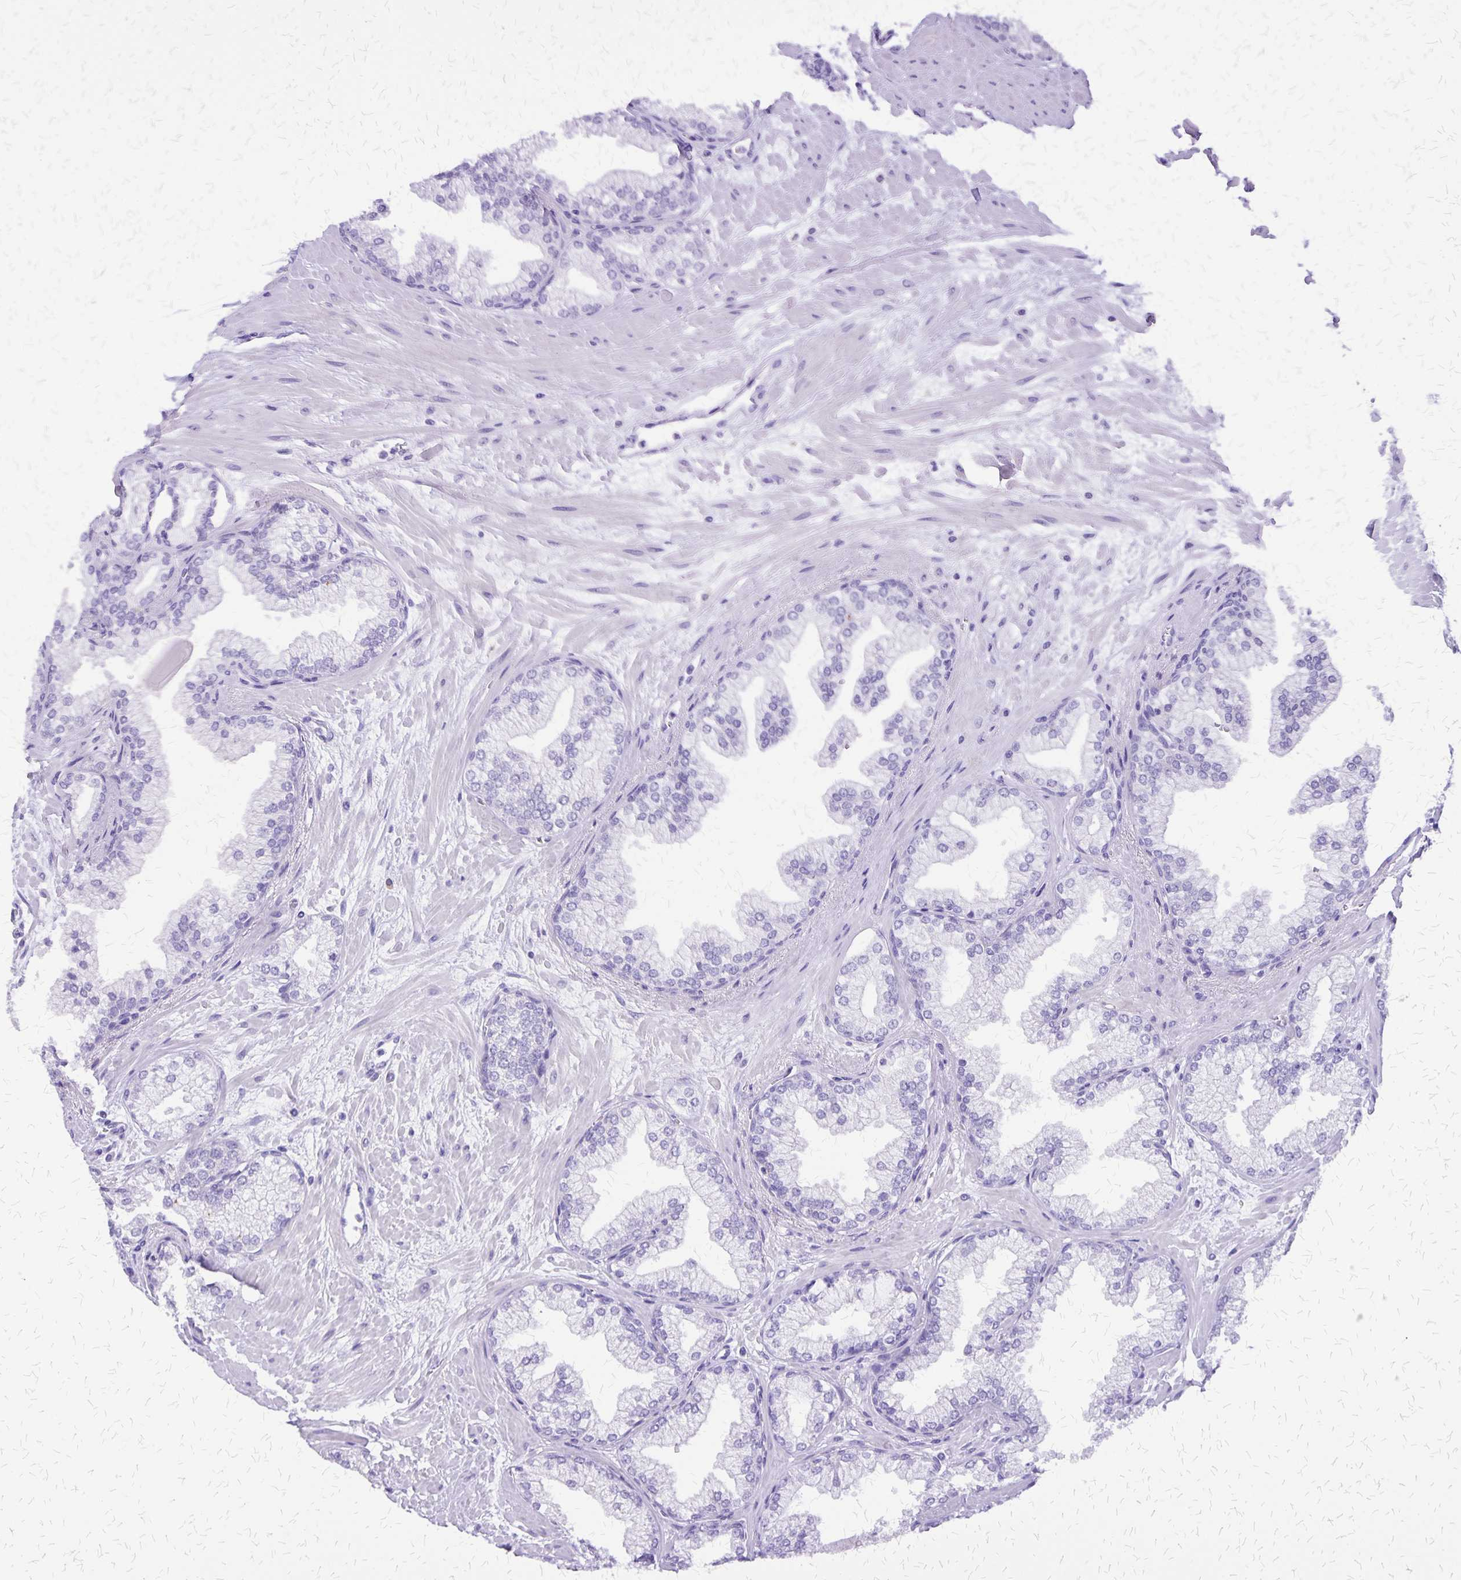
{"staining": {"intensity": "negative", "quantity": "none", "location": "none"}, "tissue": "prostate", "cell_type": "Glandular cells", "image_type": "normal", "snomed": [{"axis": "morphology", "description": "Normal tissue, NOS"}, {"axis": "topography", "description": "Prostate"}, {"axis": "topography", "description": "Peripheral nerve tissue"}], "caption": "IHC photomicrograph of unremarkable prostate: prostate stained with DAB exhibits no significant protein positivity in glandular cells.", "gene": "SLC13A2", "patient": {"sex": "male", "age": 61}}